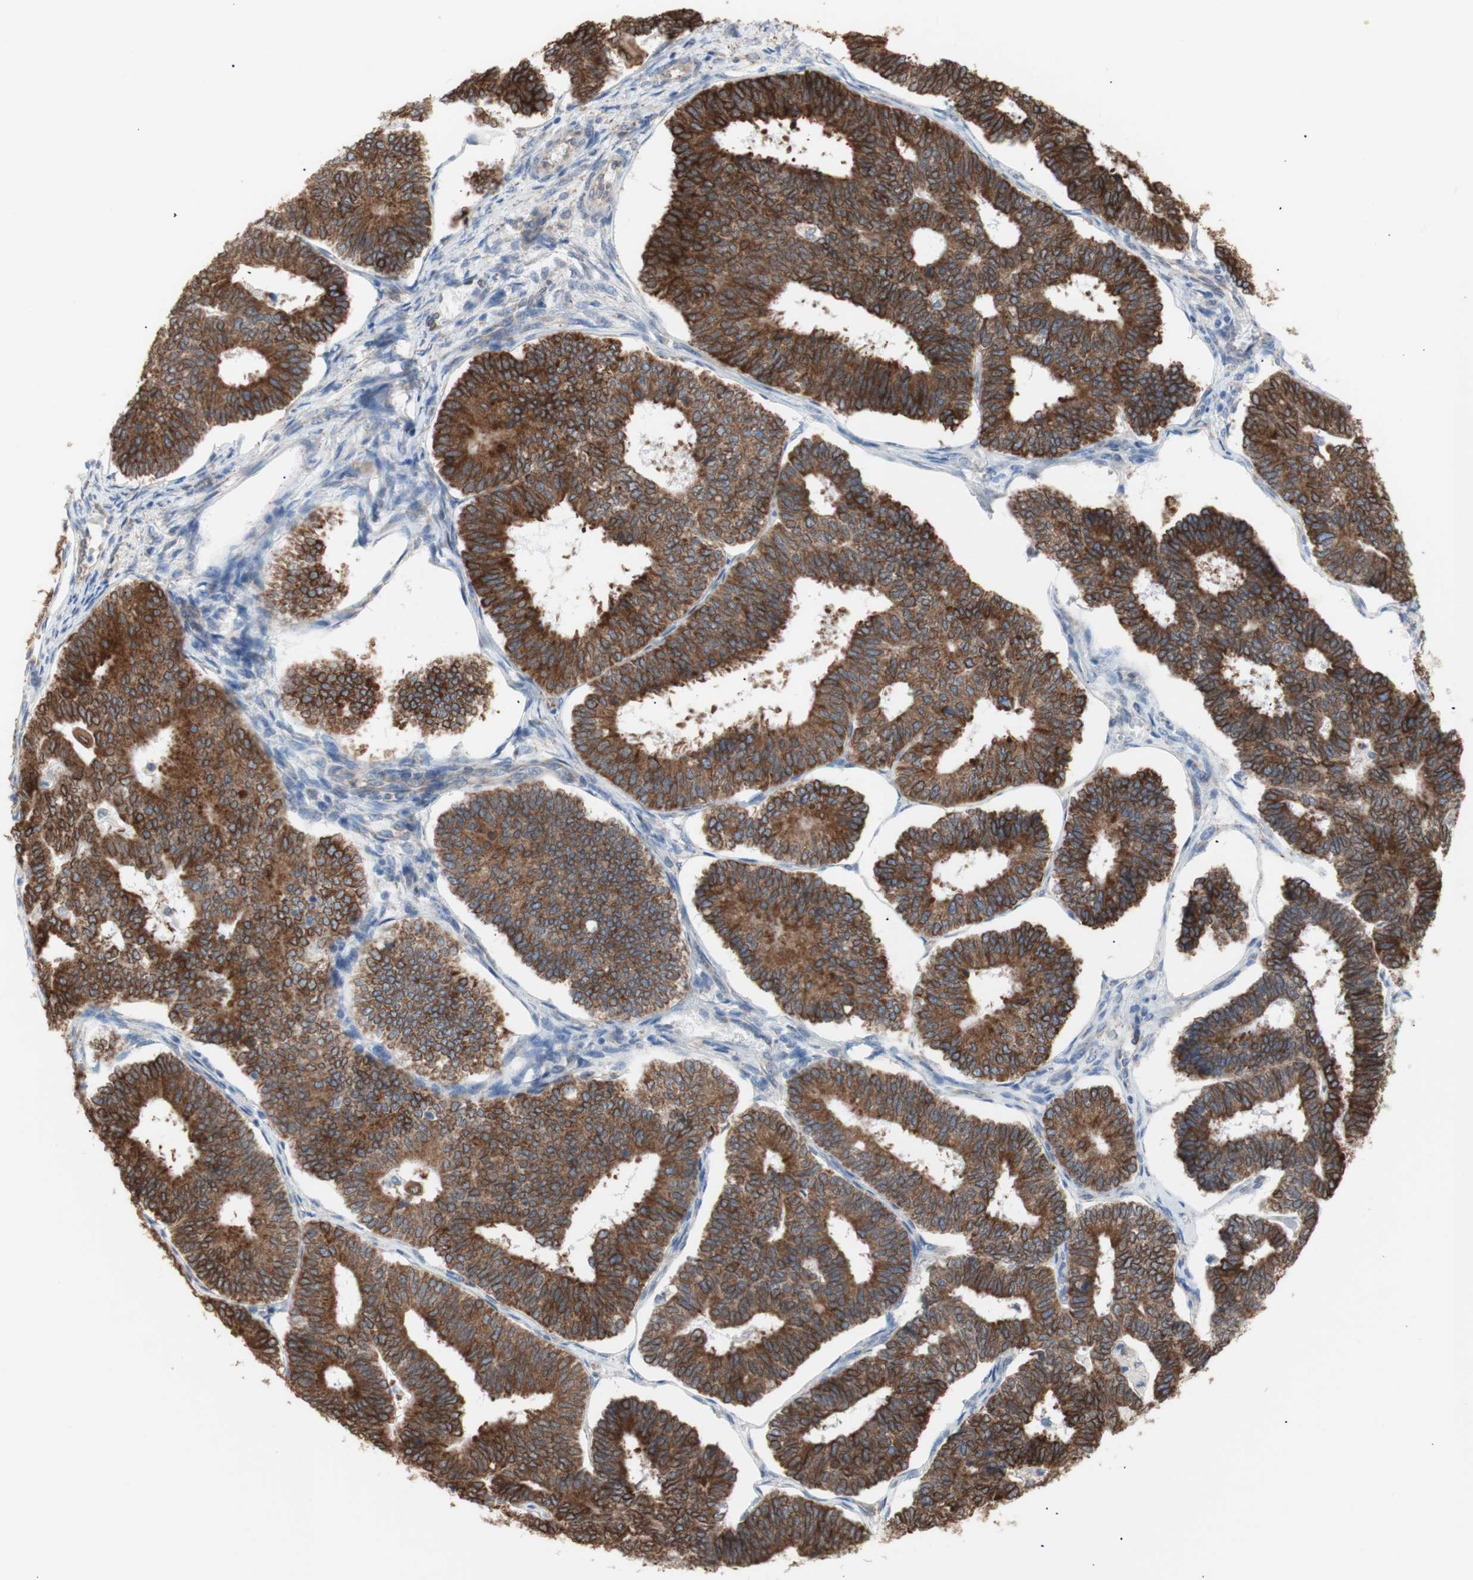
{"staining": {"intensity": "strong", "quantity": ">75%", "location": "cytoplasmic/membranous,nuclear"}, "tissue": "endometrial cancer", "cell_type": "Tumor cells", "image_type": "cancer", "snomed": [{"axis": "morphology", "description": "Adenocarcinoma, NOS"}, {"axis": "topography", "description": "Endometrium"}], "caption": "Protein staining by IHC reveals strong cytoplasmic/membranous and nuclear expression in approximately >75% of tumor cells in endometrial cancer. Immunohistochemistry stains the protein of interest in brown and the nuclei are stained blue.", "gene": "ERLIN1", "patient": {"sex": "female", "age": 70}}